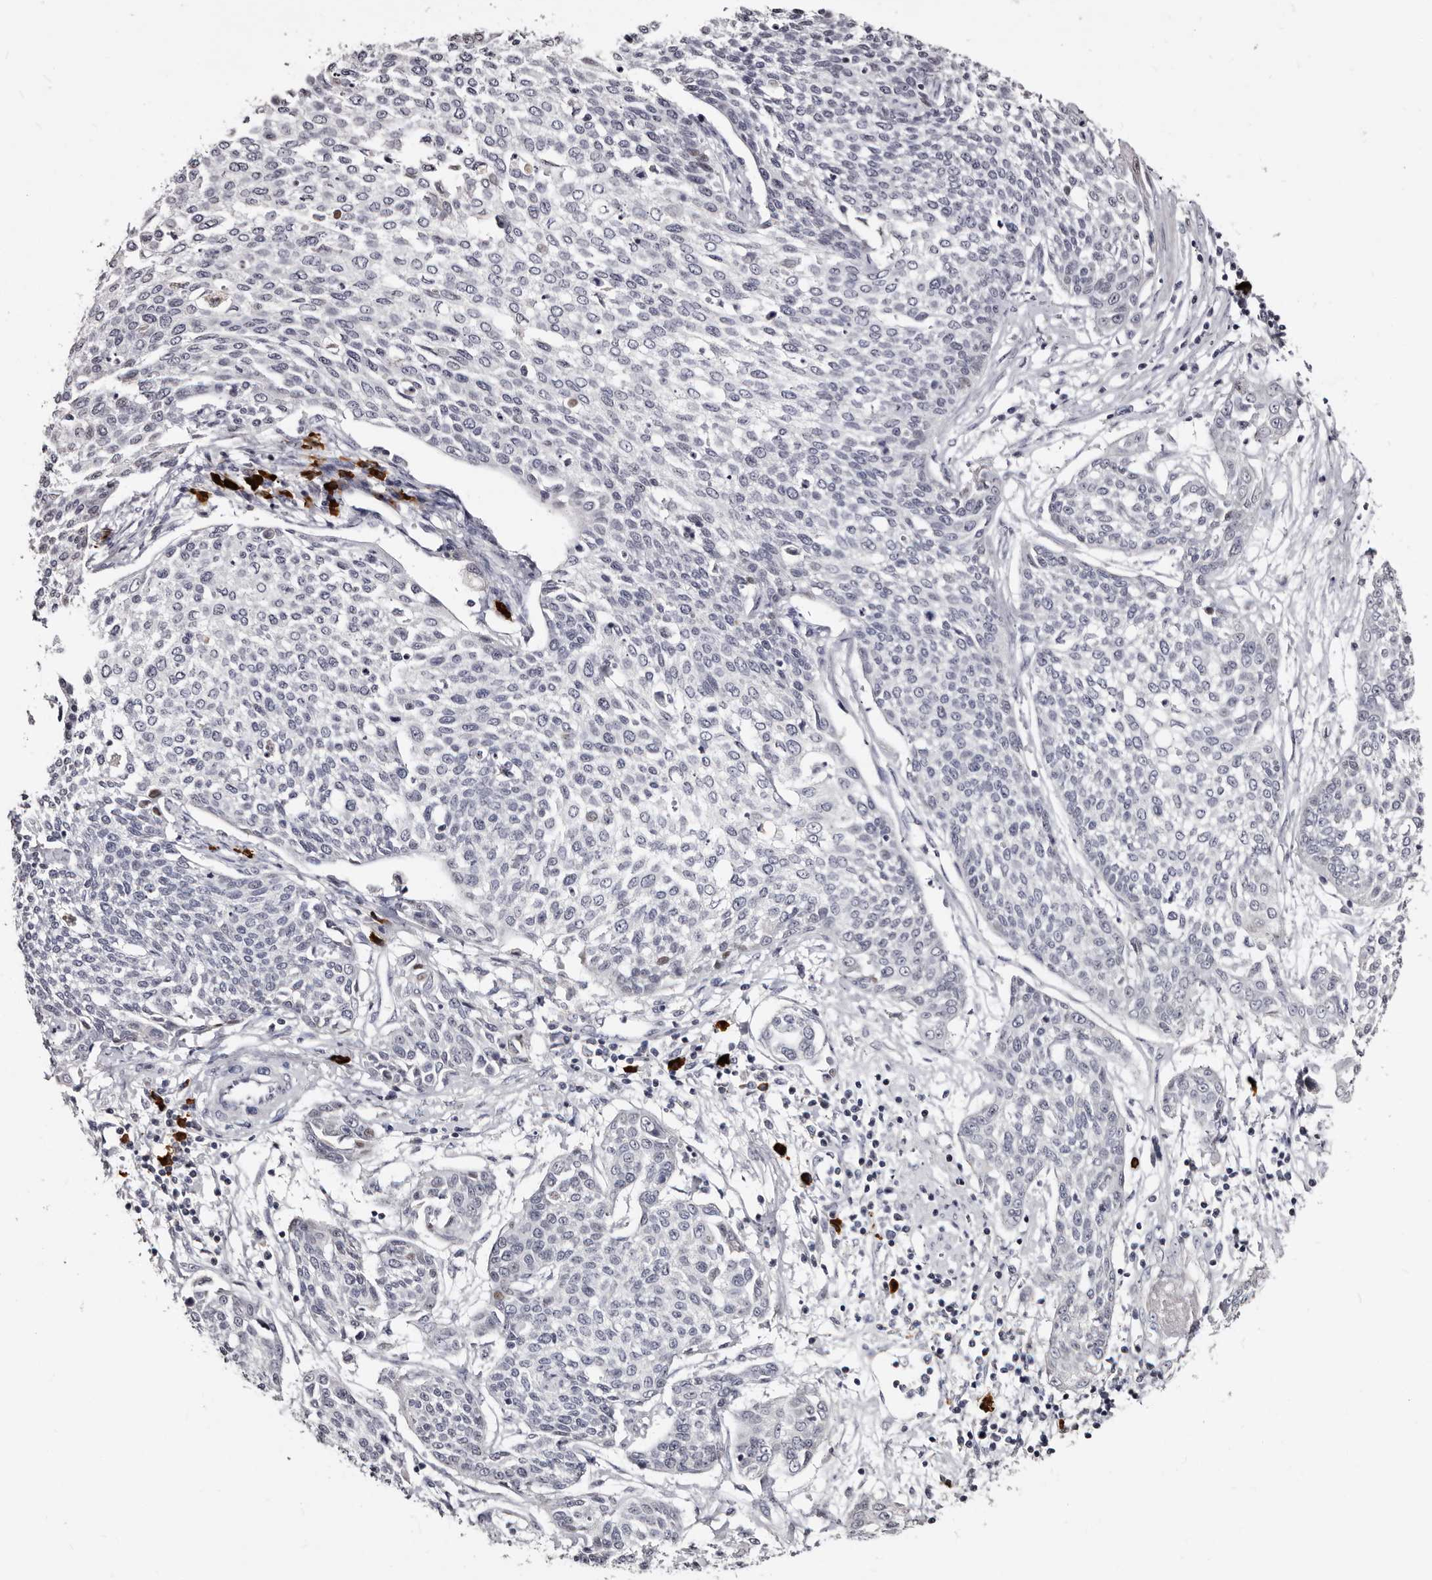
{"staining": {"intensity": "negative", "quantity": "none", "location": "none"}, "tissue": "cervical cancer", "cell_type": "Tumor cells", "image_type": "cancer", "snomed": [{"axis": "morphology", "description": "Squamous cell carcinoma, NOS"}, {"axis": "topography", "description": "Cervix"}], "caption": "Cervical cancer (squamous cell carcinoma) was stained to show a protein in brown. There is no significant staining in tumor cells.", "gene": "TBC1D22B", "patient": {"sex": "female", "age": 34}}